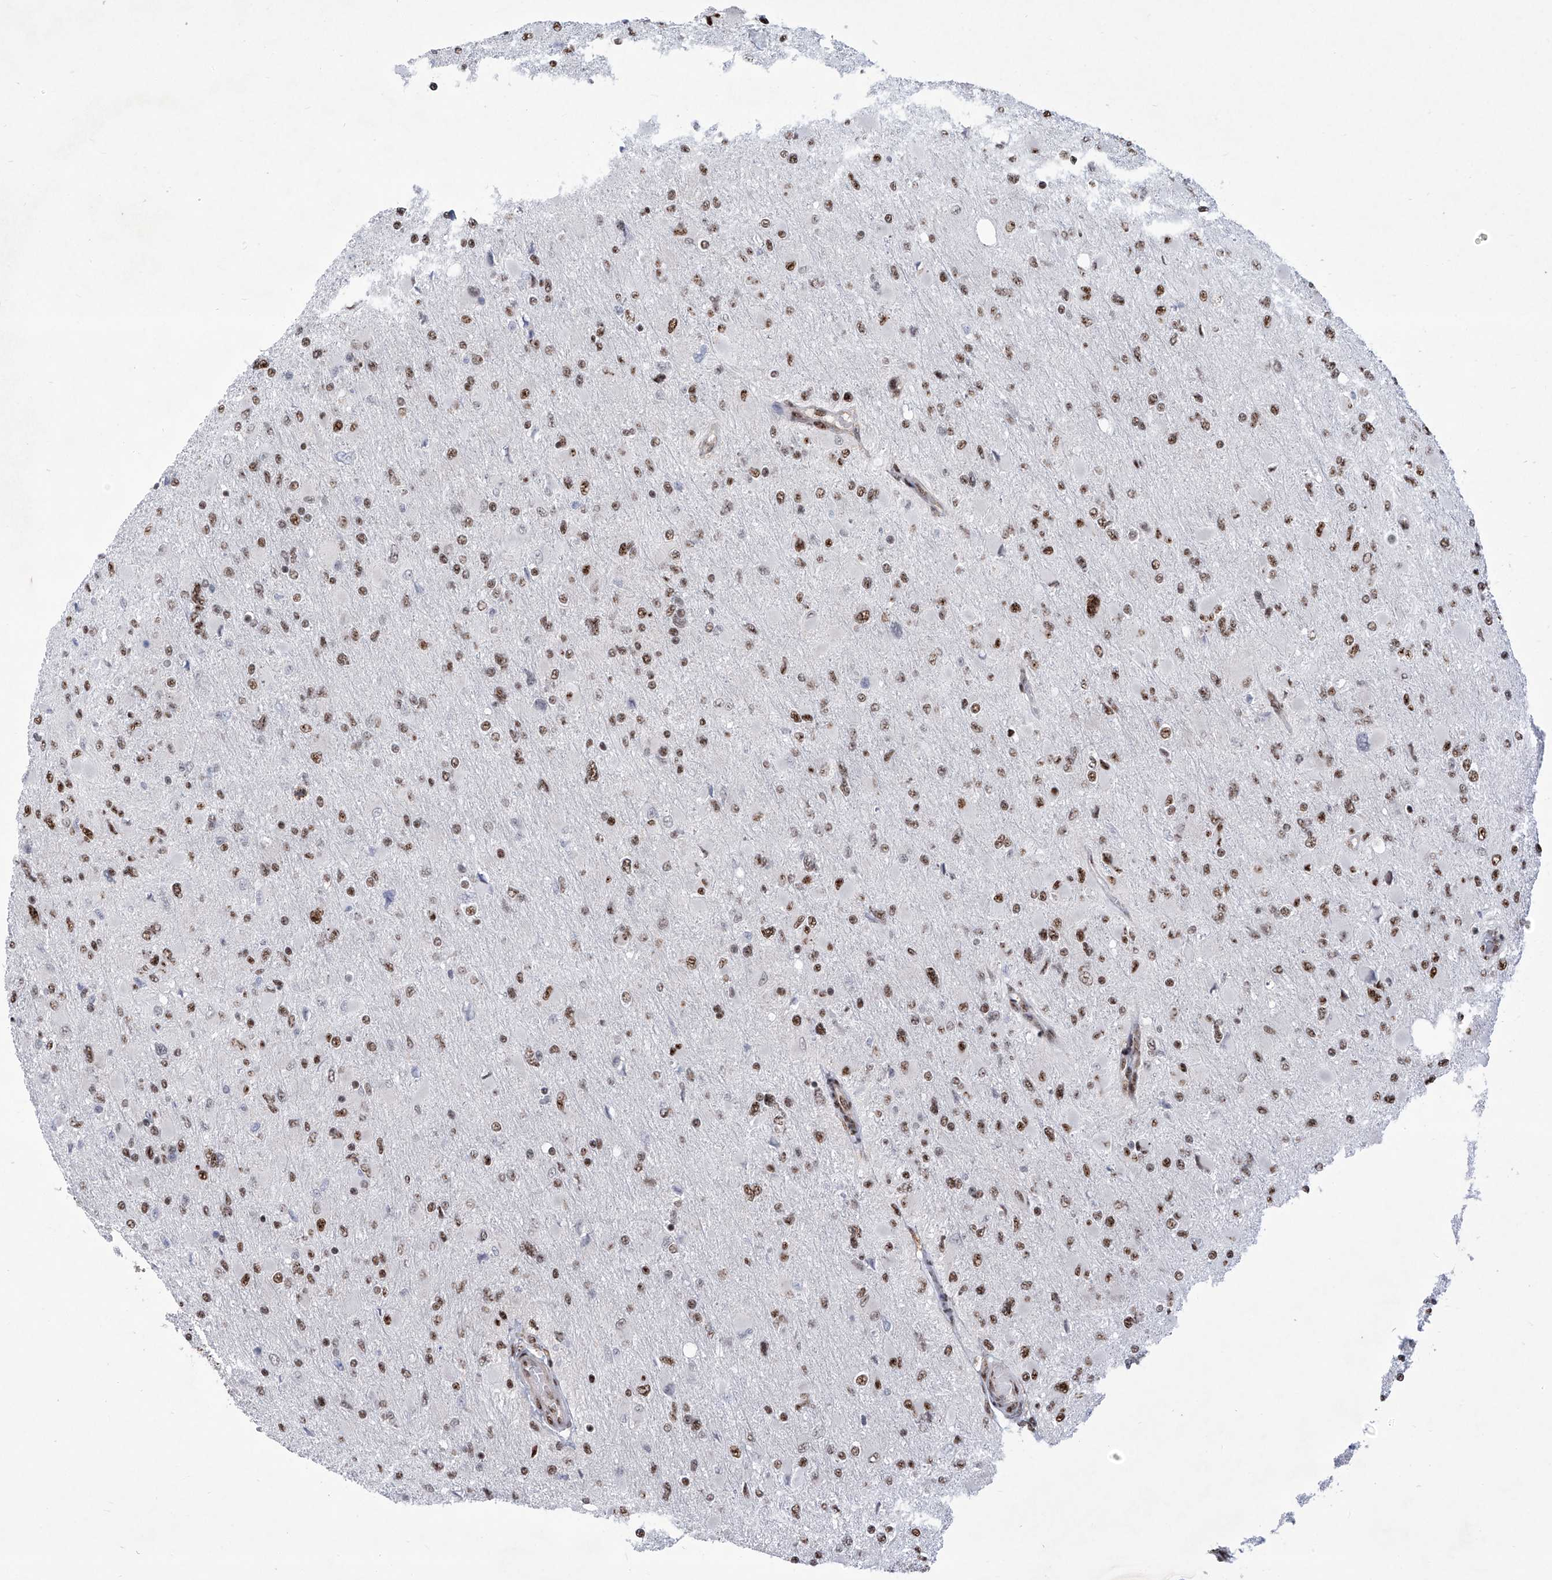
{"staining": {"intensity": "moderate", "quantity": ">75%", "location": "nuclear"}, "tissue": "glioma", "cell_type": "Tumor cells", "image_type": "cancer", "snomed": [{"axis": "morphology", "description": "Glioma, malignant, High grade"}, {"axis": "topography", "description": "Cerebral cortex"}], "caption": "Human glioma stained with a brown dye shows moderate nuclear positive staining in approximately >75% of tumor cells.", "gene": "FBXL4", "patient": {"sex": "female", "age": 36}}